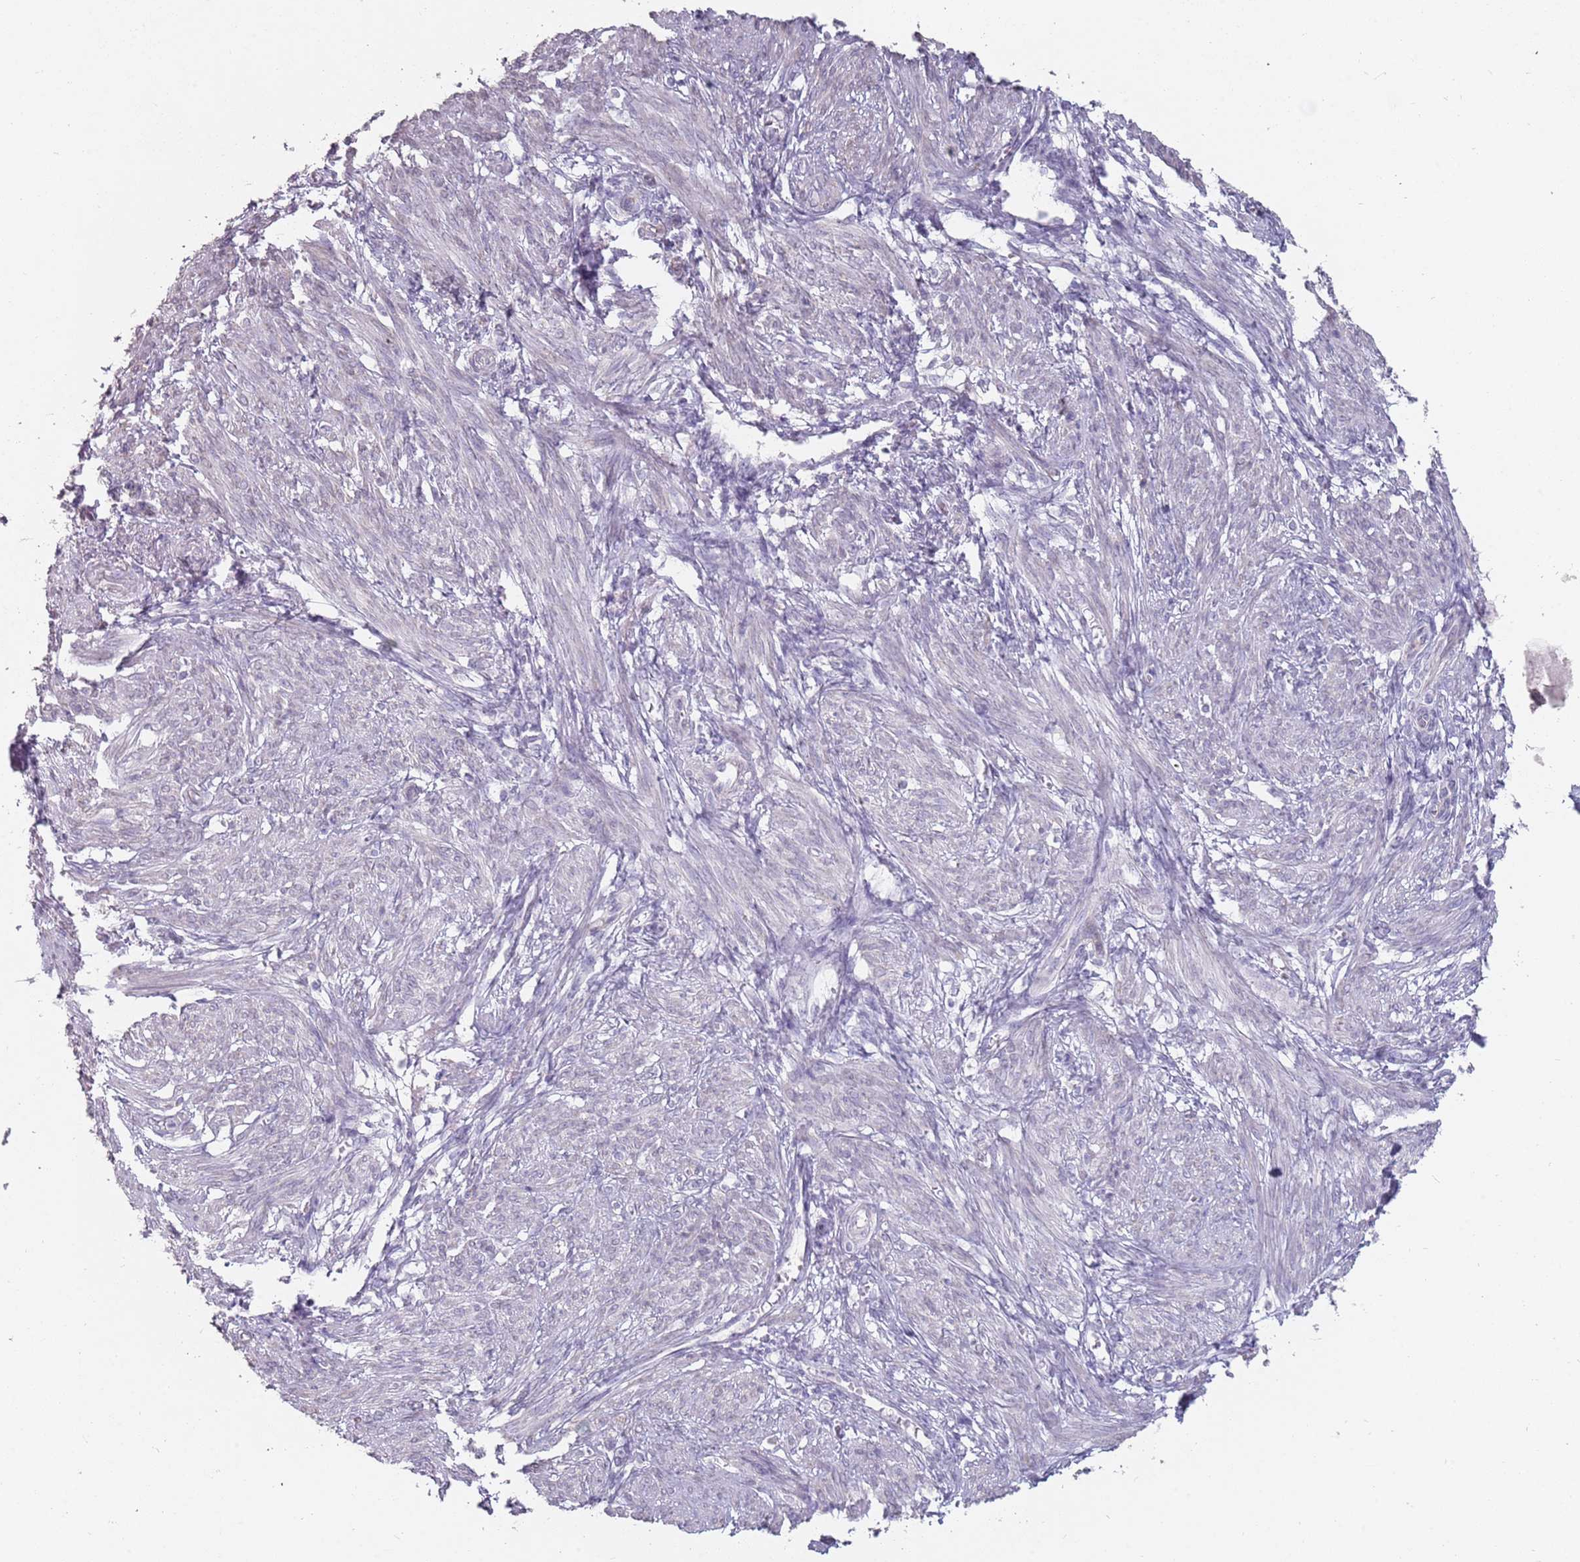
{"staining": {"intensity": "negative", "quantity": "none", "location": "none"}, "tissue": "smooth muscle", "cell_type": "Smooth muscle cells", "image_type": "normal", "snomed": [{"axis": "morphology", "description": "Normal tissue, NOS"}, {"axis": "topography", "description": "Smooth muscle"}], "caption": "Immunohistochemistry of benign smooth muscle demonstrates no staining in smooth muscle cells.", "gene": "DDX4", "patient": {"sex": "female", "age": 39}}